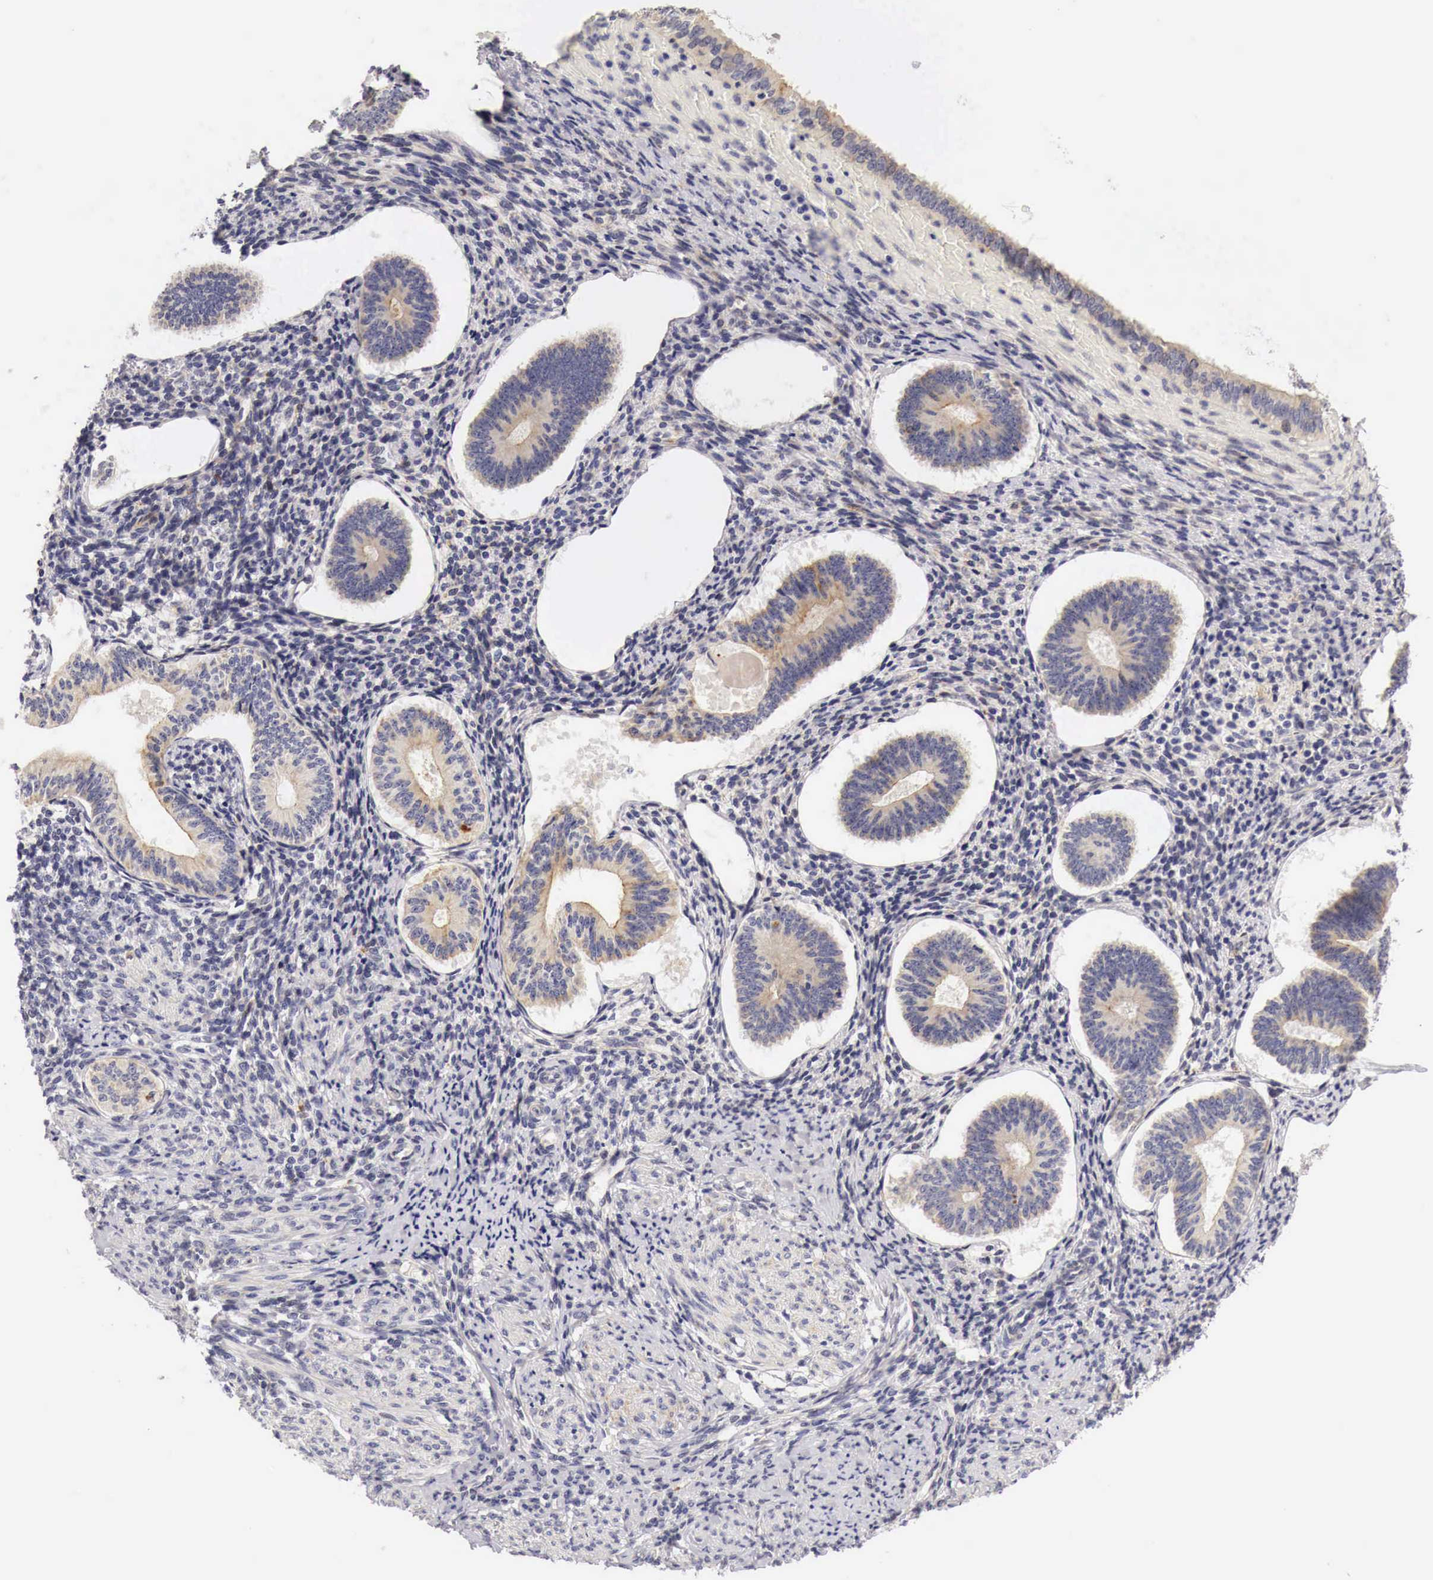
{"staining": {"intensity": "weak", "quantity": "<25%", "location": "cytoplasmic/membranous"}, "tissue": "endometrium", "cell_type": "Cells in endometrial stroma", "image_type": "normal", "snomed": [{"axis": "morphology", "description": "Normal tissue, NOS"}, {"axis": "topography", "description": "Endometrium"}], "caption": "A high-resolution image shows IHC staining of benign endometrium, which displays no significant positivity in cells in endometrial stroma. (Stains: DAB IHC with hematoxylin counter stain, Microscopy: brightfield microscopy at high magnification).", "gene": "CASP3", "patient": {"sex": "female", "age": 82}}